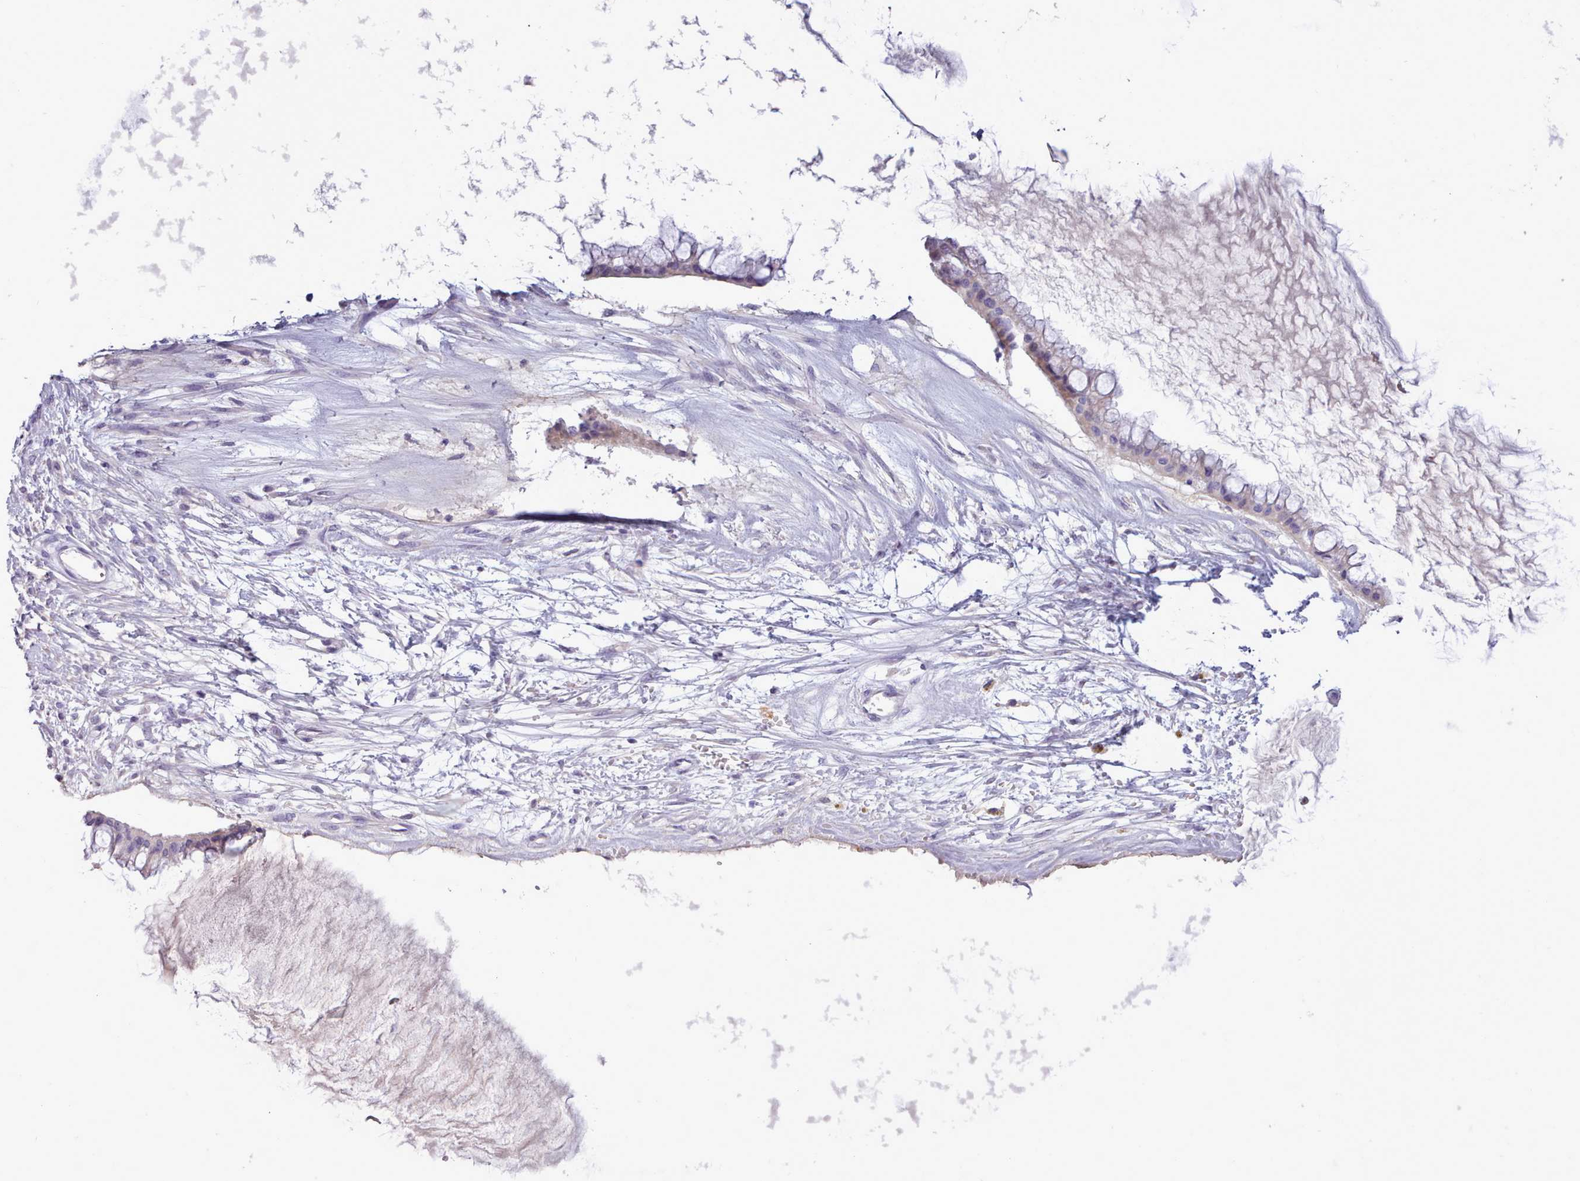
{"staining": {"intensity": "weak", "quantity": "<25%", "location": "cytoplasmic/membranous"}, "tissue": "ovarian cancer", "cell_type": "Tumor cells", "image_type": "cancer", "snomed": [{"axis": "morphology", "description": "Cystadenocarcinoma, mucinous, NOS"}, {"axis": "topography", "description": "Ovary"}], "caption": "Ovarian mucinous cystadenocarcinoma stained for a protein using immunohistochemistry (IHC) reveals no expression tumor cells.", "gene": "CYP2A13", "patient": {"sex": "female", "age": 73}}